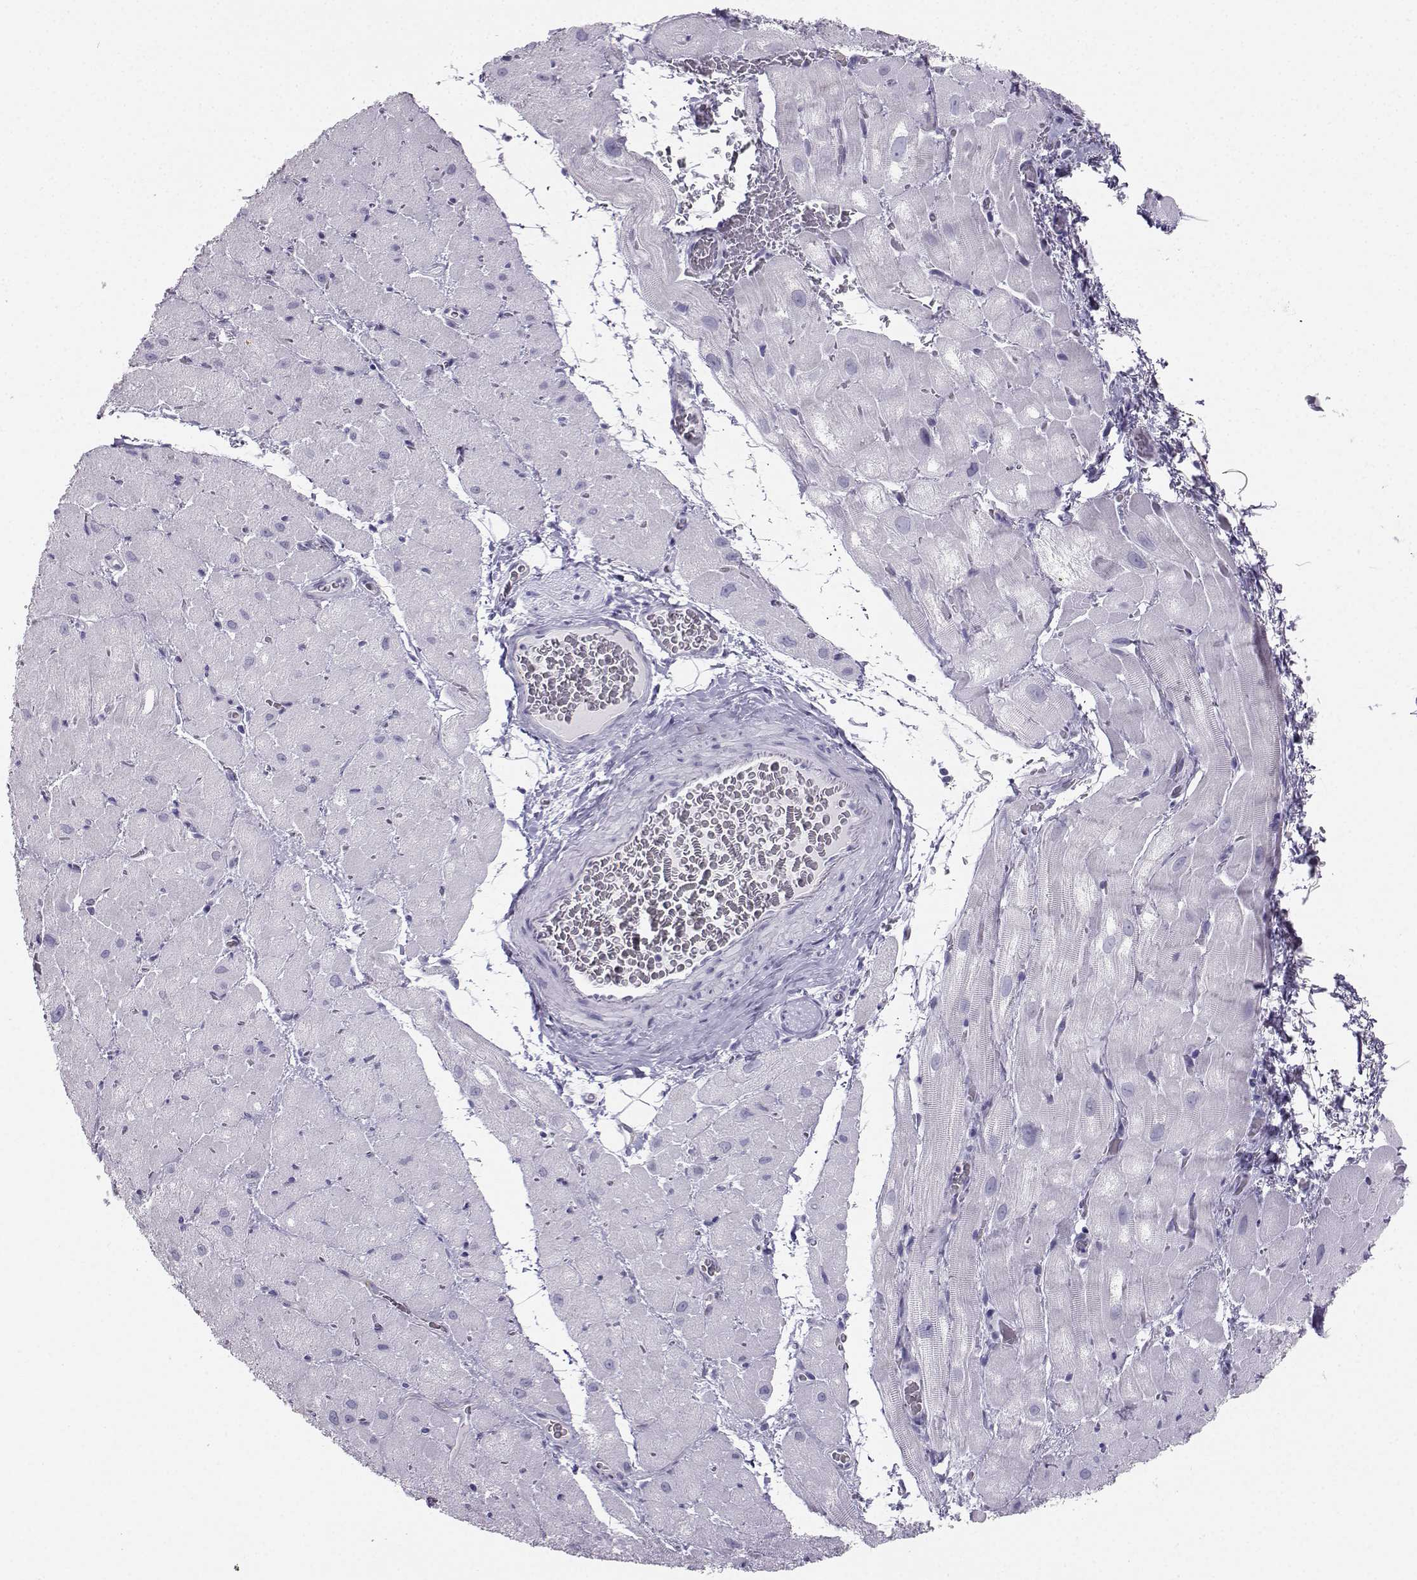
{"staining": {"intensity": "negative", "quantity": "none", "location": "none"}, "tissue": "heart muscle", "cell_type": "Cardiomyocytes", "image_type": "normal", "snomed": [{"axis": "morphology", "description": "Normal tissue, NOS"}, {"axis": "topography", "description": "Heart"}], "caption": "An immunohistochemistry (IHC) photomicrograph of benign heart muscle is shown. There is no staining in cardiomyocytes of heart muscle. (Stains: DAB immunohistochemistry with hematoxylin counter stain, Microscopy: brightfield microscopy at high magnification).", "gene": "IQCD", "patient": {"sex": "male", "age": 61}}